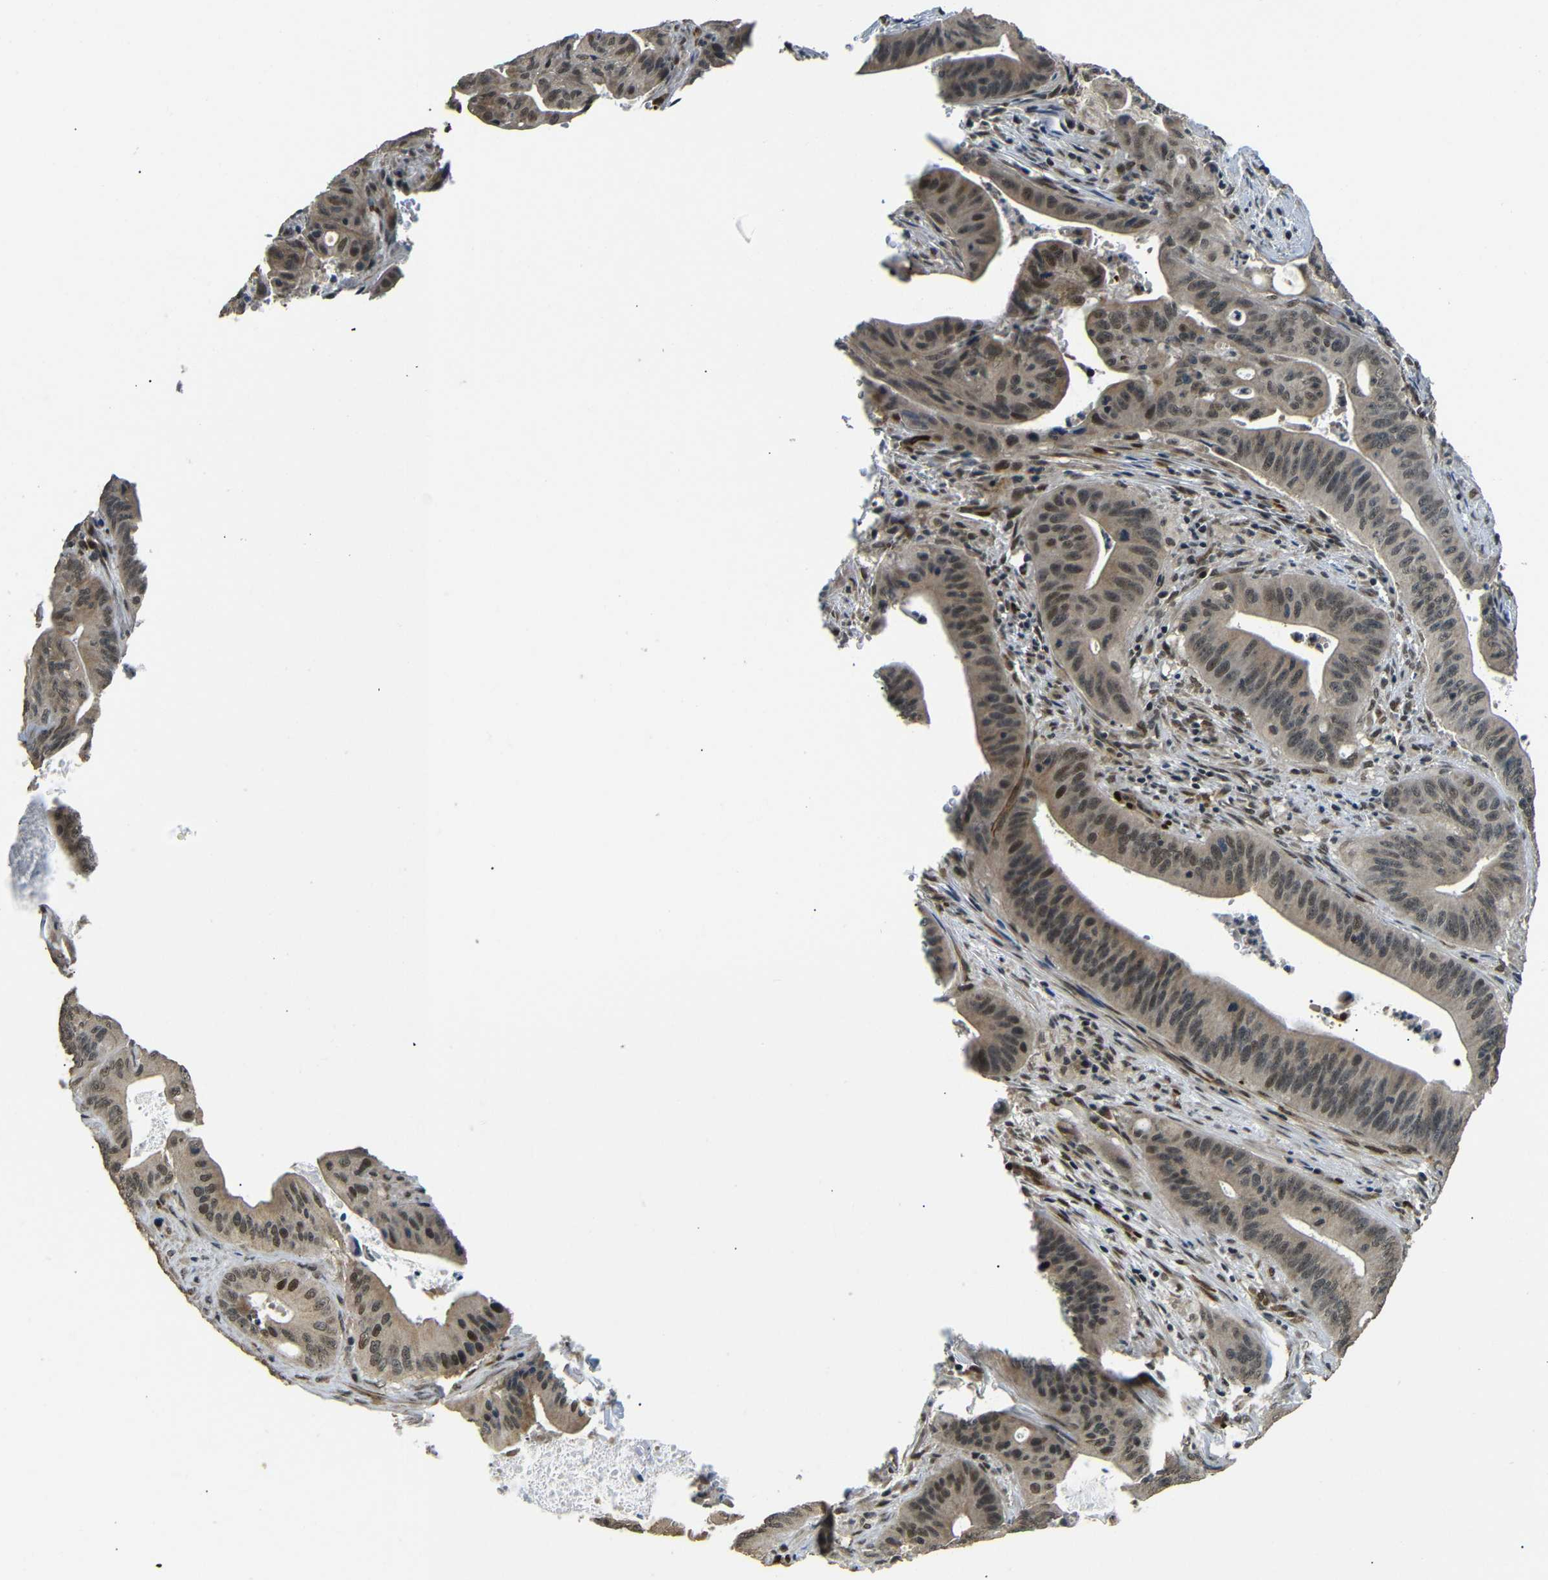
{"staining": {"intensity": "moderate", "quantity": ">75%", "location": "cytoplasmic/membranous,nuclear"}, "tissue": "pancreatic cancer", "cell_type": "Tumor cells", "image_type": "cancer", "snomed": [{"axis": "morphology", "description": "Normal tissue, NOS"}, {"axis": "topography", "description": "Lymph node"}], "caption": "High-magnification brightfield microscopy of pancreatic cancer stained with DAB (brown) and counterstained with hematoxylin (blue). tumor cells exhibit moderate cytoplasmic/membranous and nuclear staining is appreciated in about>75% of cells. (IHC, brightfield microscopy, high magnification).", "gene": "TBX2", "patient": {"sex": "male", "age": 62}}